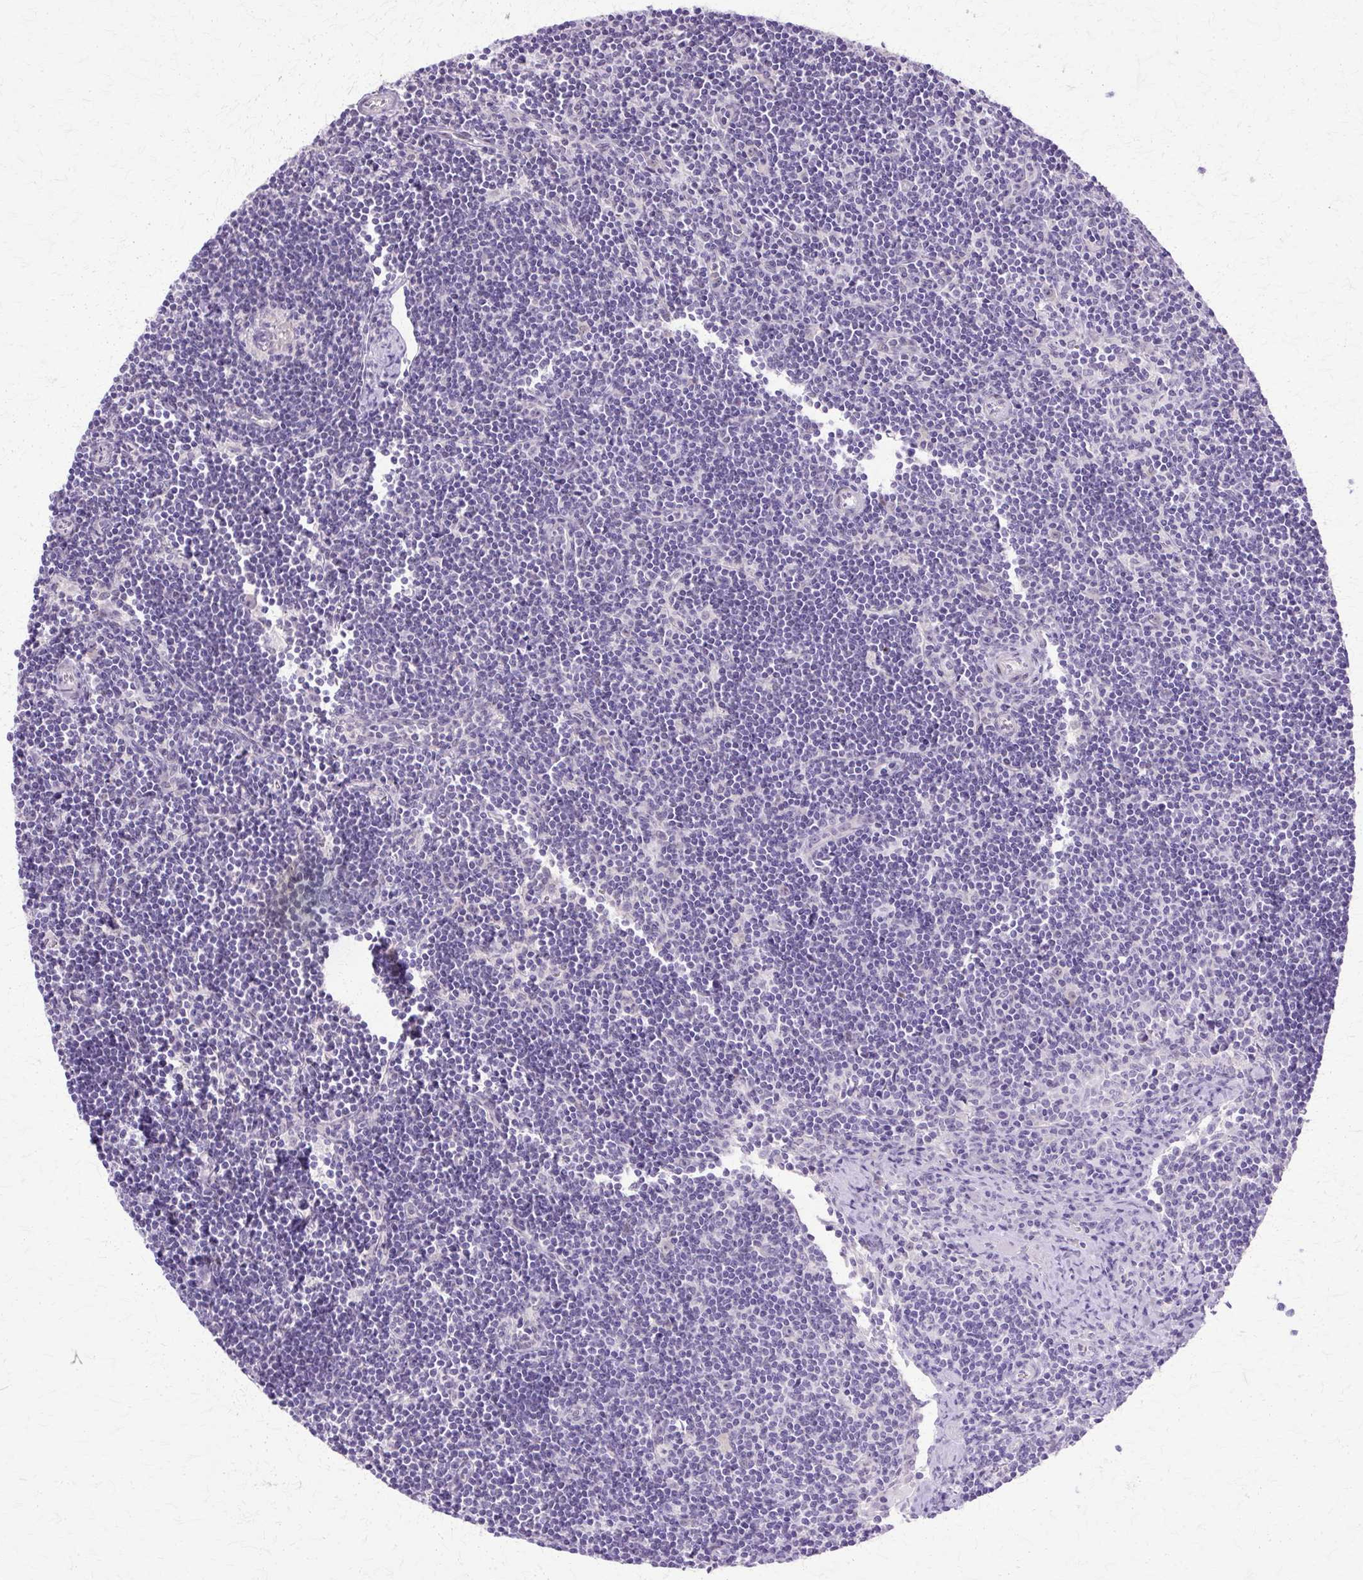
{"staining": {"intensity": "negative", "quantity": "none", "location": "none"}, "tissue": "lymph node", "cell_type": "Non-germinal center cells", "image_type": "normal", "snomed": [{"axis": "morphology", "description": "Normal tissue, NOS"}, {"axis": "topography", "description": "Lymph node"}], "caption": "DAB (3,3'-diaminobenzidine) immunohistochemical staining of normal human lymph node reveals no significant staining in non-germinal center cells. (IHC, brightfield microscopy, high magnification).", "gene": "HSPA1A", "patient": {"sex": "female", "age": 29}}